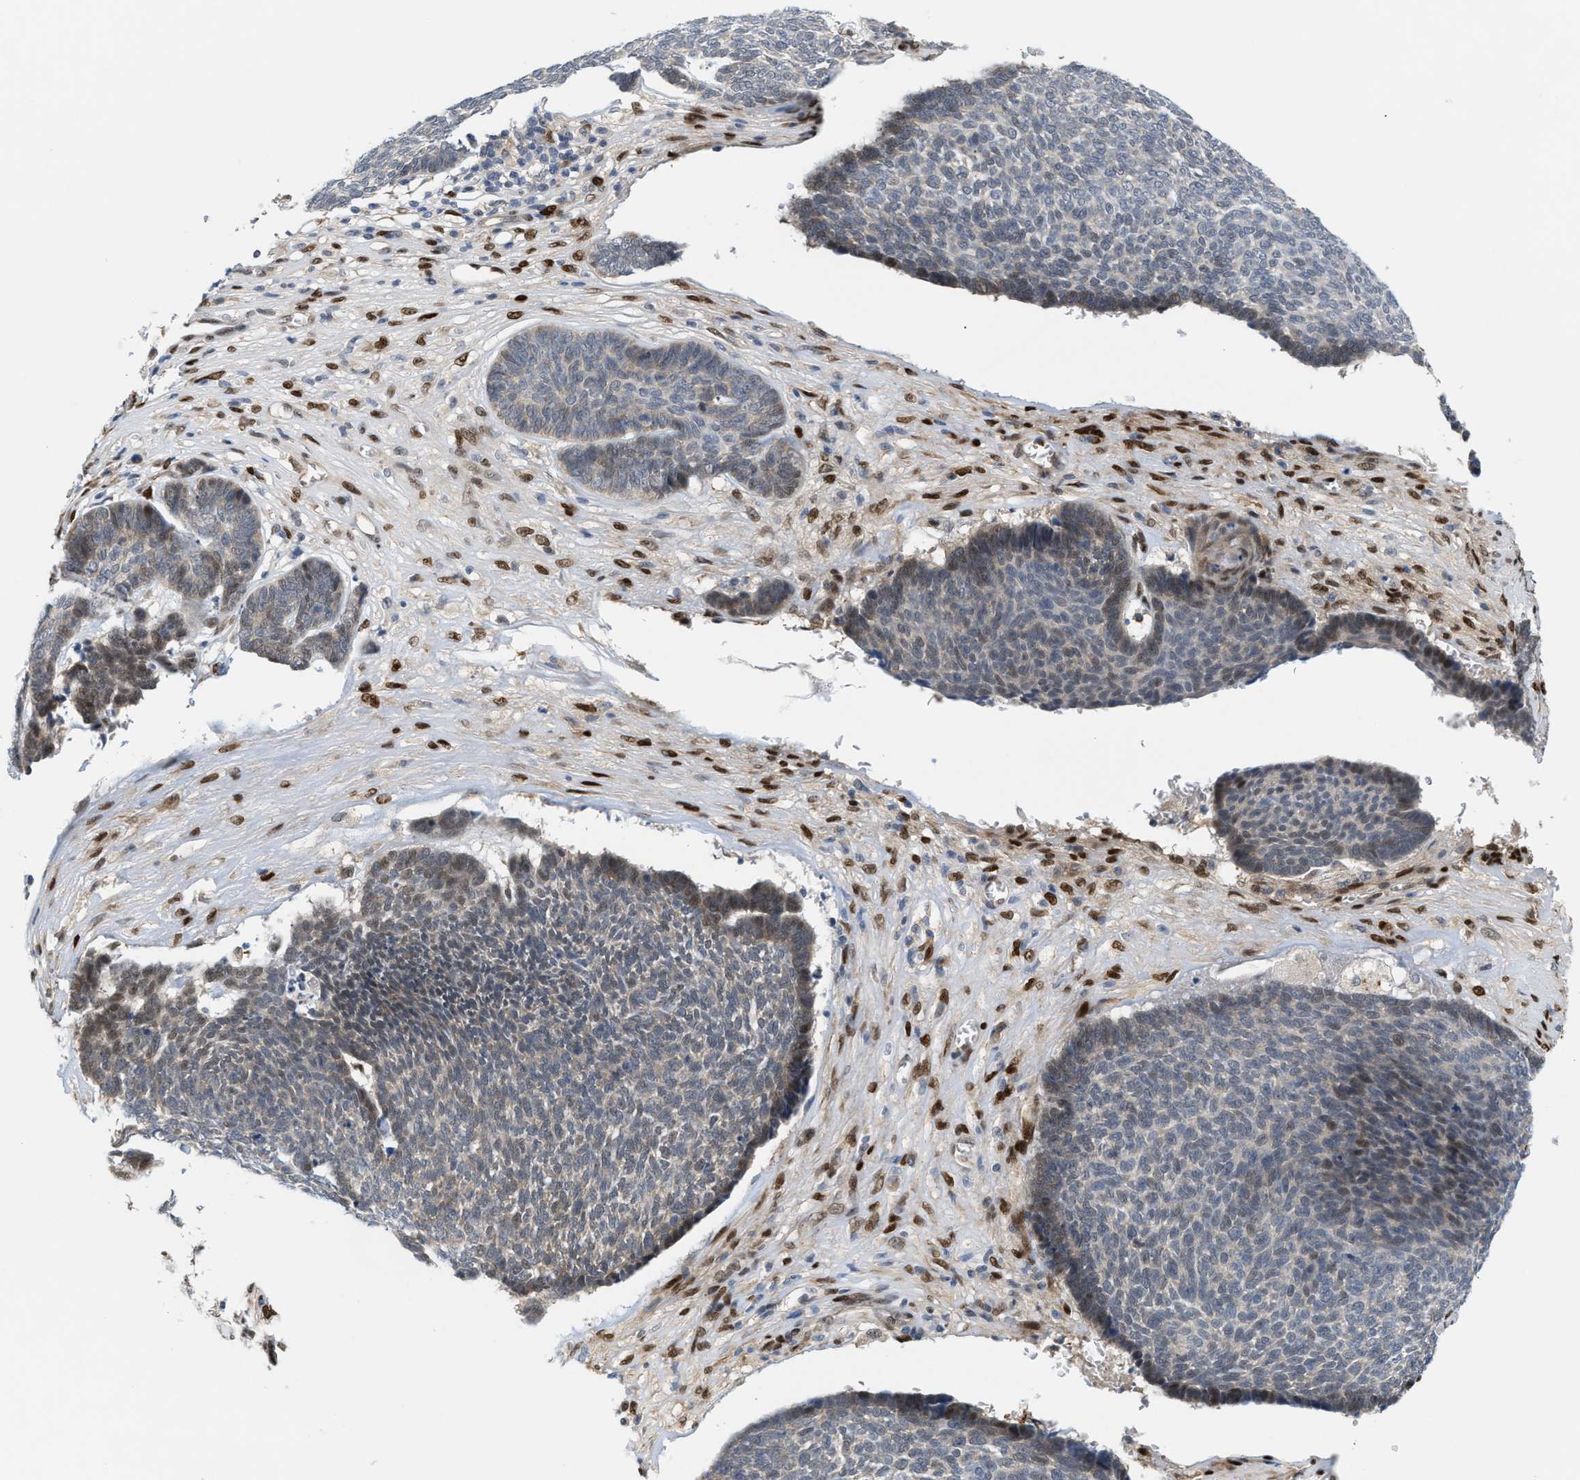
{"staining": {"intensity": "weak", "quantity": "<25%", "location": "cytoplasmic/membranous"}, "tissue": "skin cancer", "cell_type": "Tumor cells", "image_type": "cancer", "snomed": [{"axis": "morphology", "description": "Basal cell carcinoma"}, {"axis": "topography", "description": "Skin"}], "caption": "DAB immunohistochemical staining of basal cell carcinoma (skin) exhibits no significant staining in tumor cells.", "gene": "TCF4", "patient": {"sex": "male", "age": 84}}